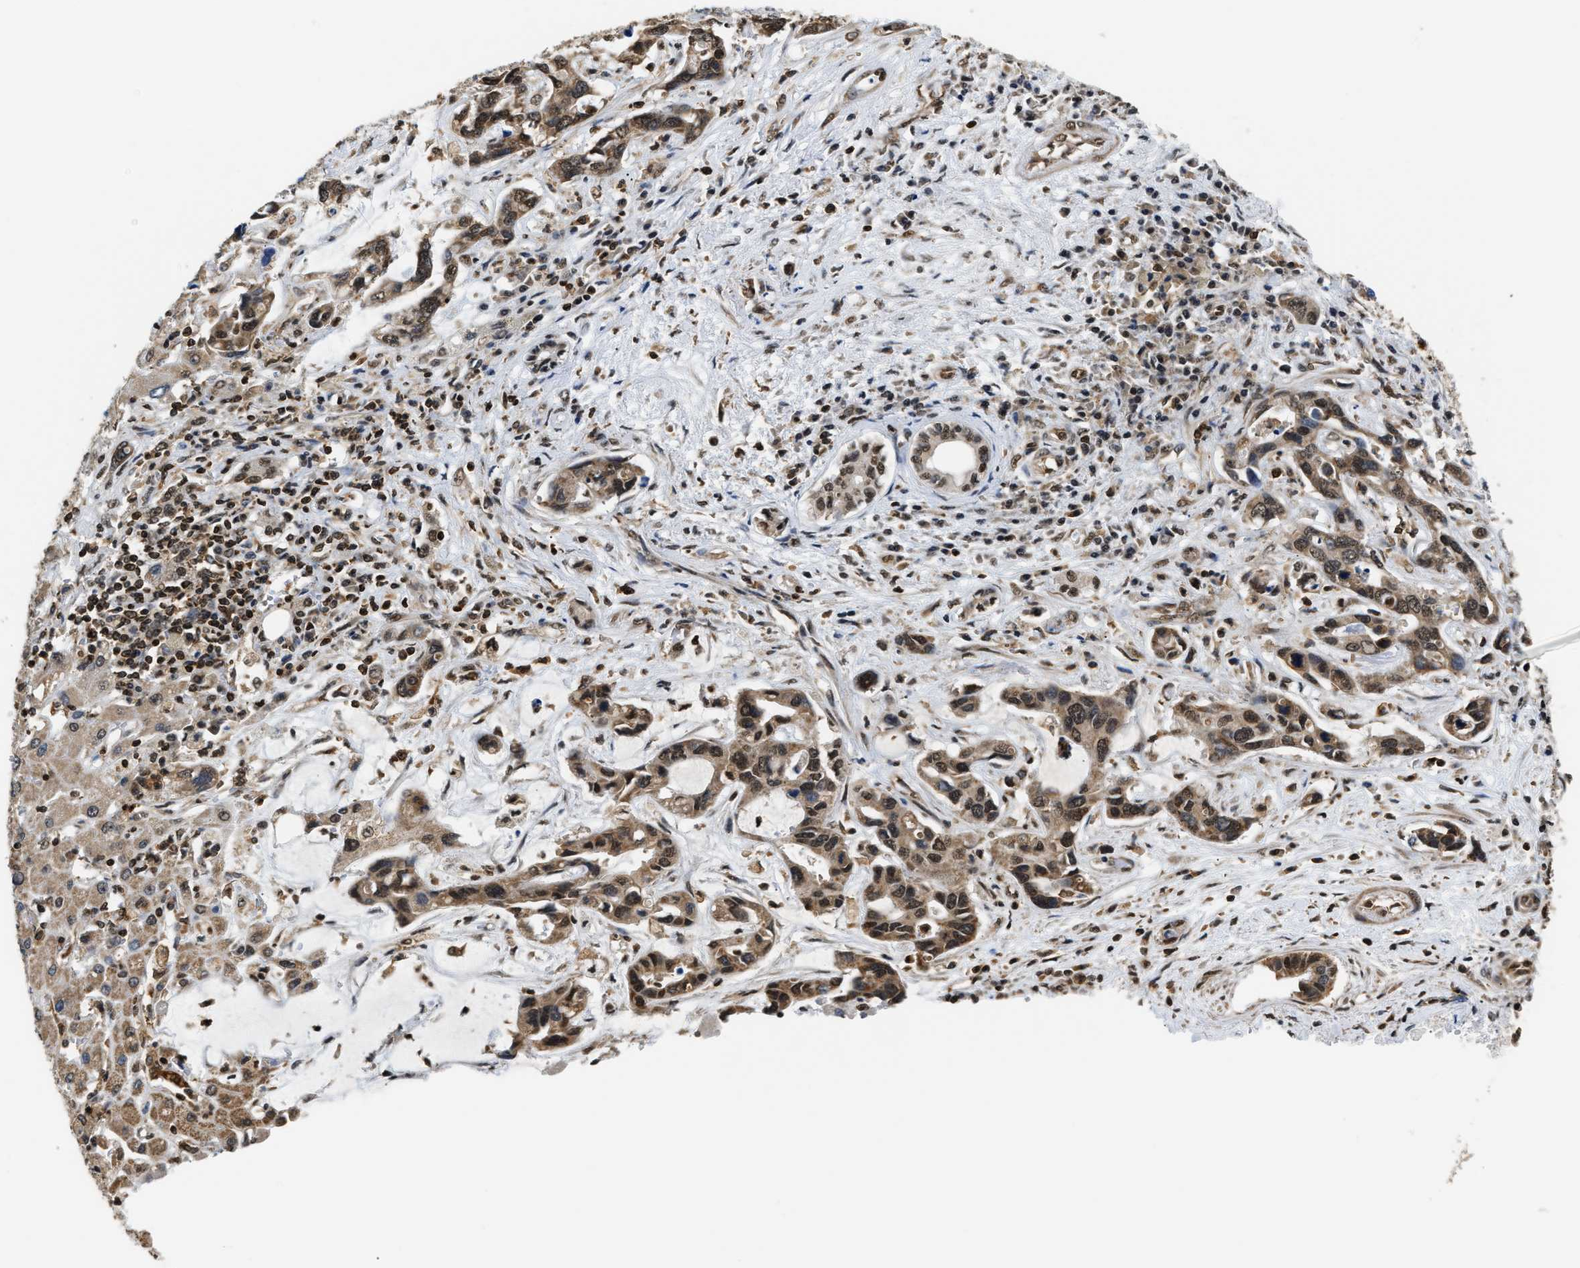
{"staining": {"intensity": "moderate", "quantity": ">75%", "location": "cytoplasmic/membranous,nuclear"}, "tissue": "liver cancer", "cell_type": "Tumor cells", "image_type": "cancer", "snomed": [{"axis": "morphology", "description": "Cholangiocarcinoma"}, {"axis": "topography", "description": "Liver"}], "caption": "Moderate cytoplasmic/membranous and nuclear protein positivity is seen in approximately >75% of tumor cells in cholangiocarcinoma (liver).", "gene": "STK10", "patient": {"sex": "female", "age": 65}}